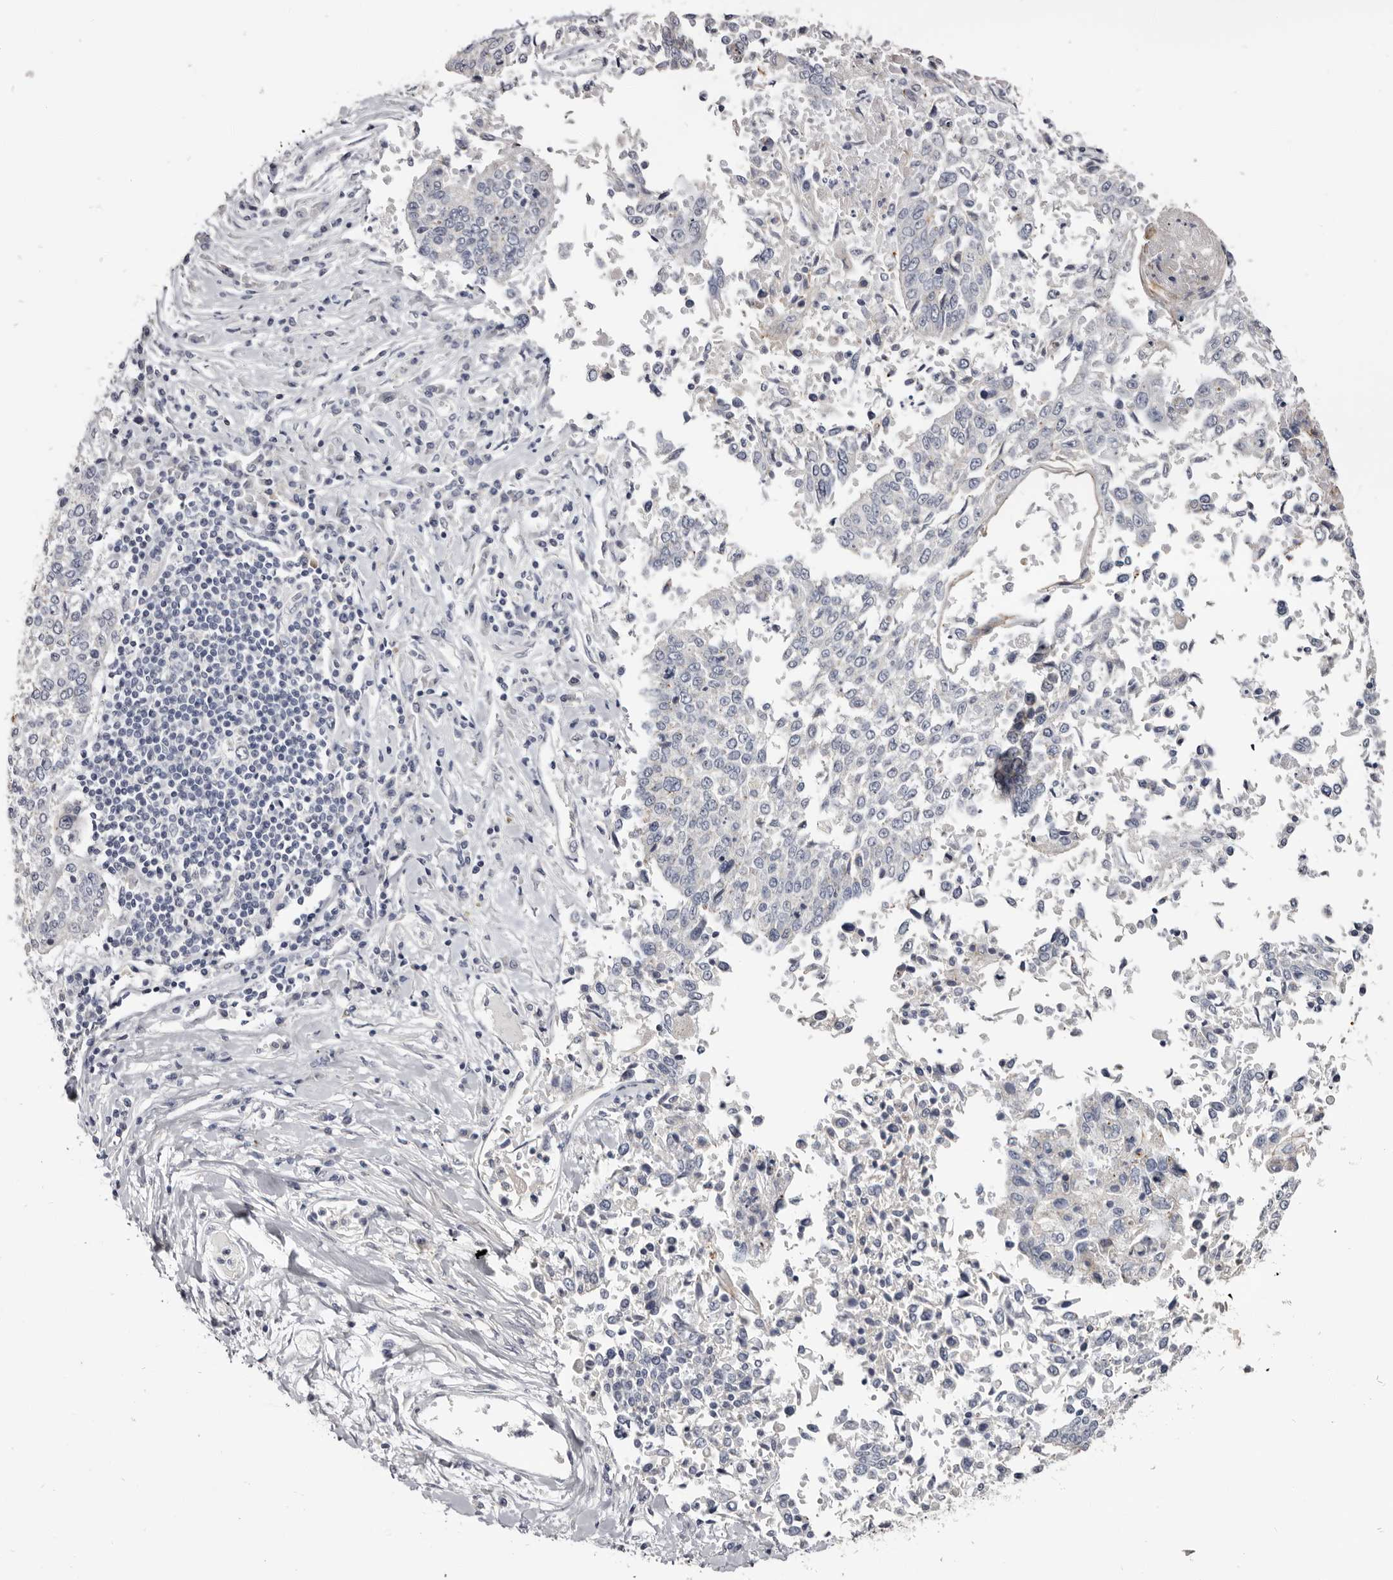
{"staining": {"intensity": "moderate", "quantity": "<25%", "location": "cytoplasmic/membranous"}, "tissue": "lung cancer", "cell_type": "Tumor cells", "image_type": "cancer", "snomed": [{"axis": "morphology", "description": "Normal tissue, NOS"}, {"axis": "morphology", "description": "Squamous cell carcinoma, NOS"}, {"axis": "topography", "description": "Cartilage tissue"}, {"axis": "topography", "description": "Lung"}, {"axis": "topography", "description": "Peripheral nerve tissue"}], "caption": "The histopathology image shows staining of lung cancer, revealing moderate cytoplasmic/membranous protein expression (brown color) within tumor cells.", "gene": "CGN", "patient": {"sex": "female", "age": 49}}